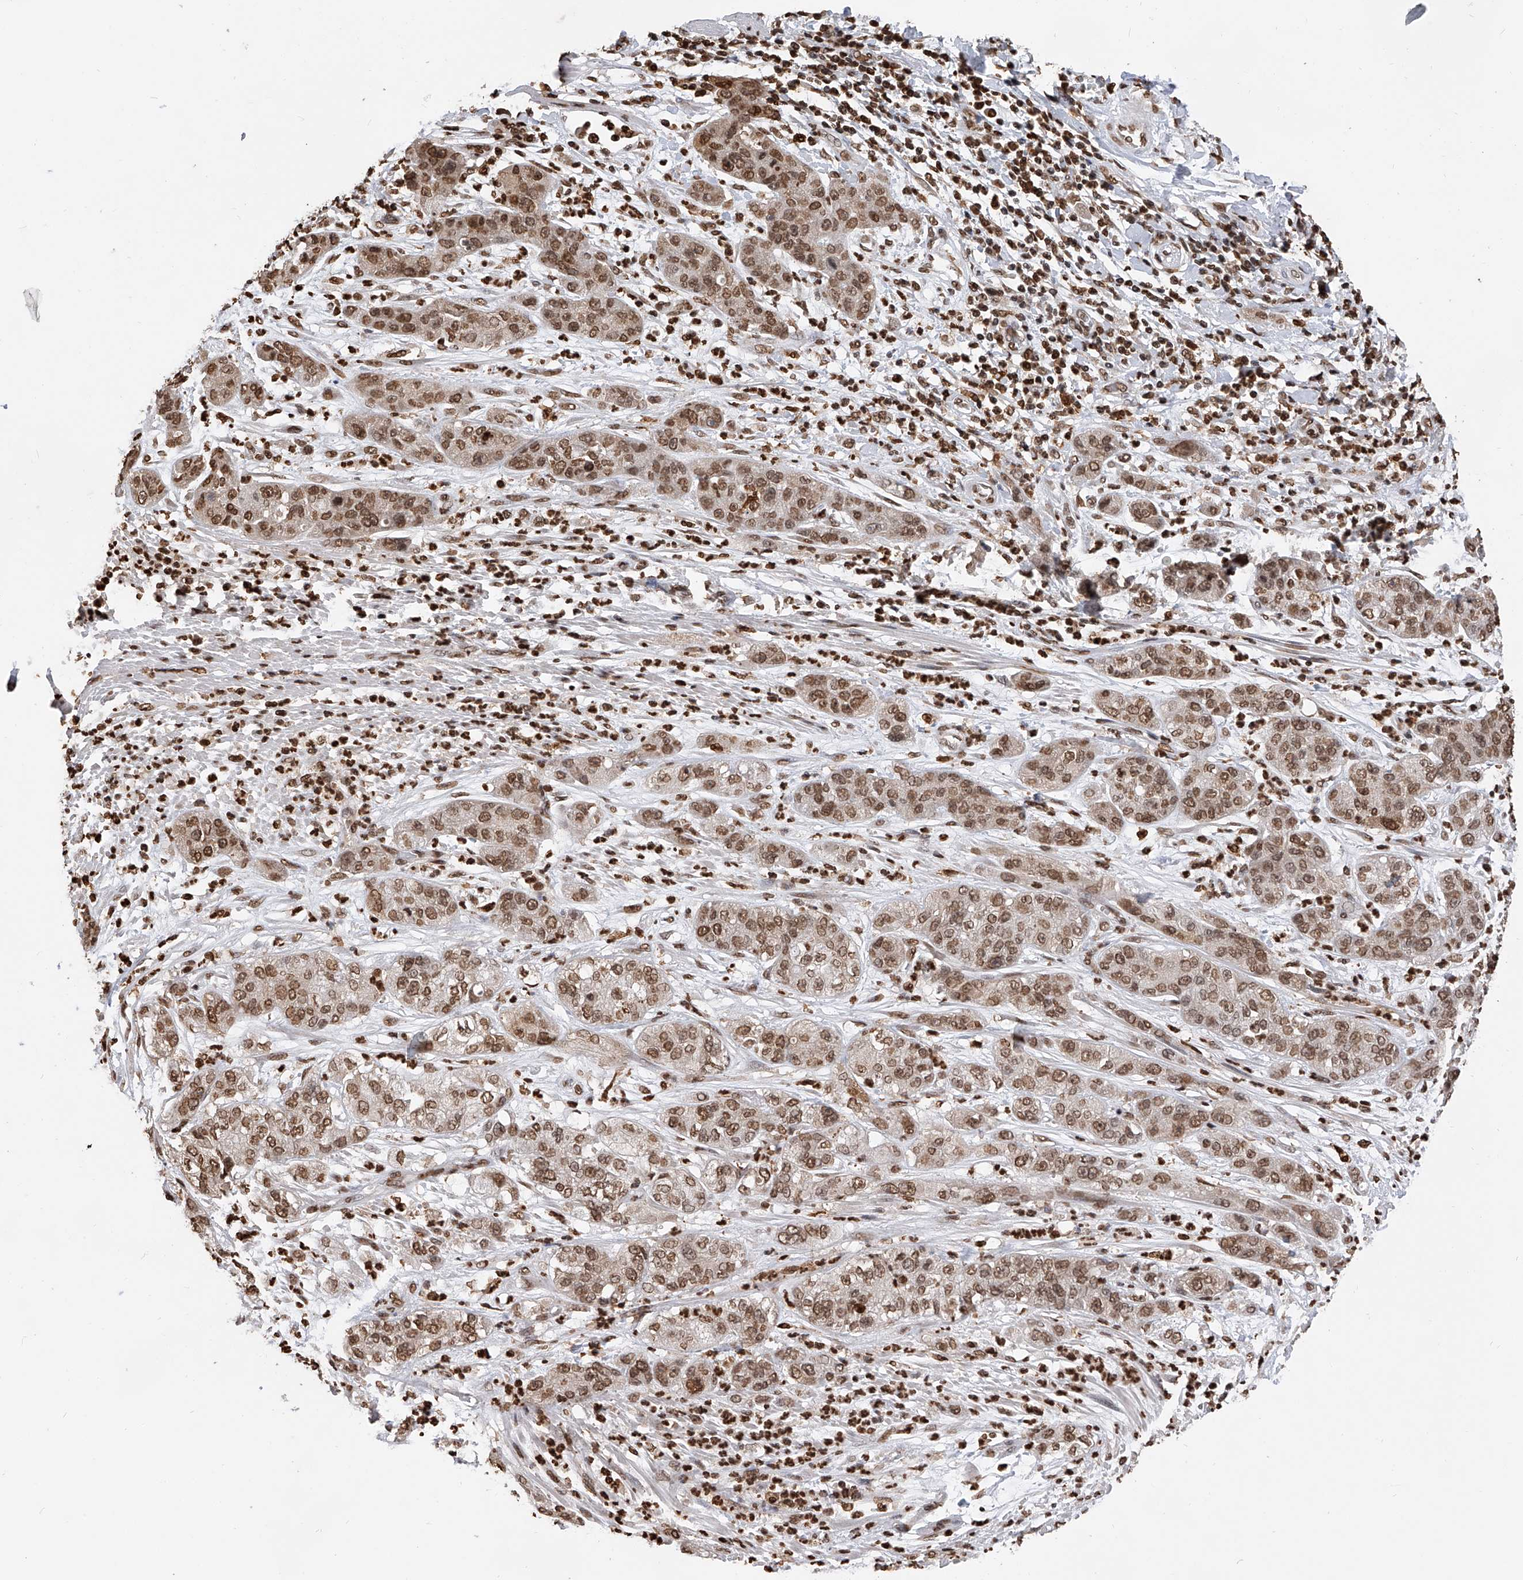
{"staining": {"intensity": "moderate", "quantity": ">75%", "location": "nuclear"}, "tissue": "pancreatic cancer", "cell_type": "Tumor cells", "image_type": "cancer", "snomed": [{"axis": "morphology", "description": "Adenocarcinoma, NOS"}, {"axis": "topography", "description": "Pancreas"}], "caption": "Pancreatic cancer (adenocarcinoma) was stained to show a protein in brown. There is medium levels of moderate nuclear positivity in approximately >75% of tumor cells.", "gene": "CFAP410", "patient": {"sex": "female", "age": 78}}